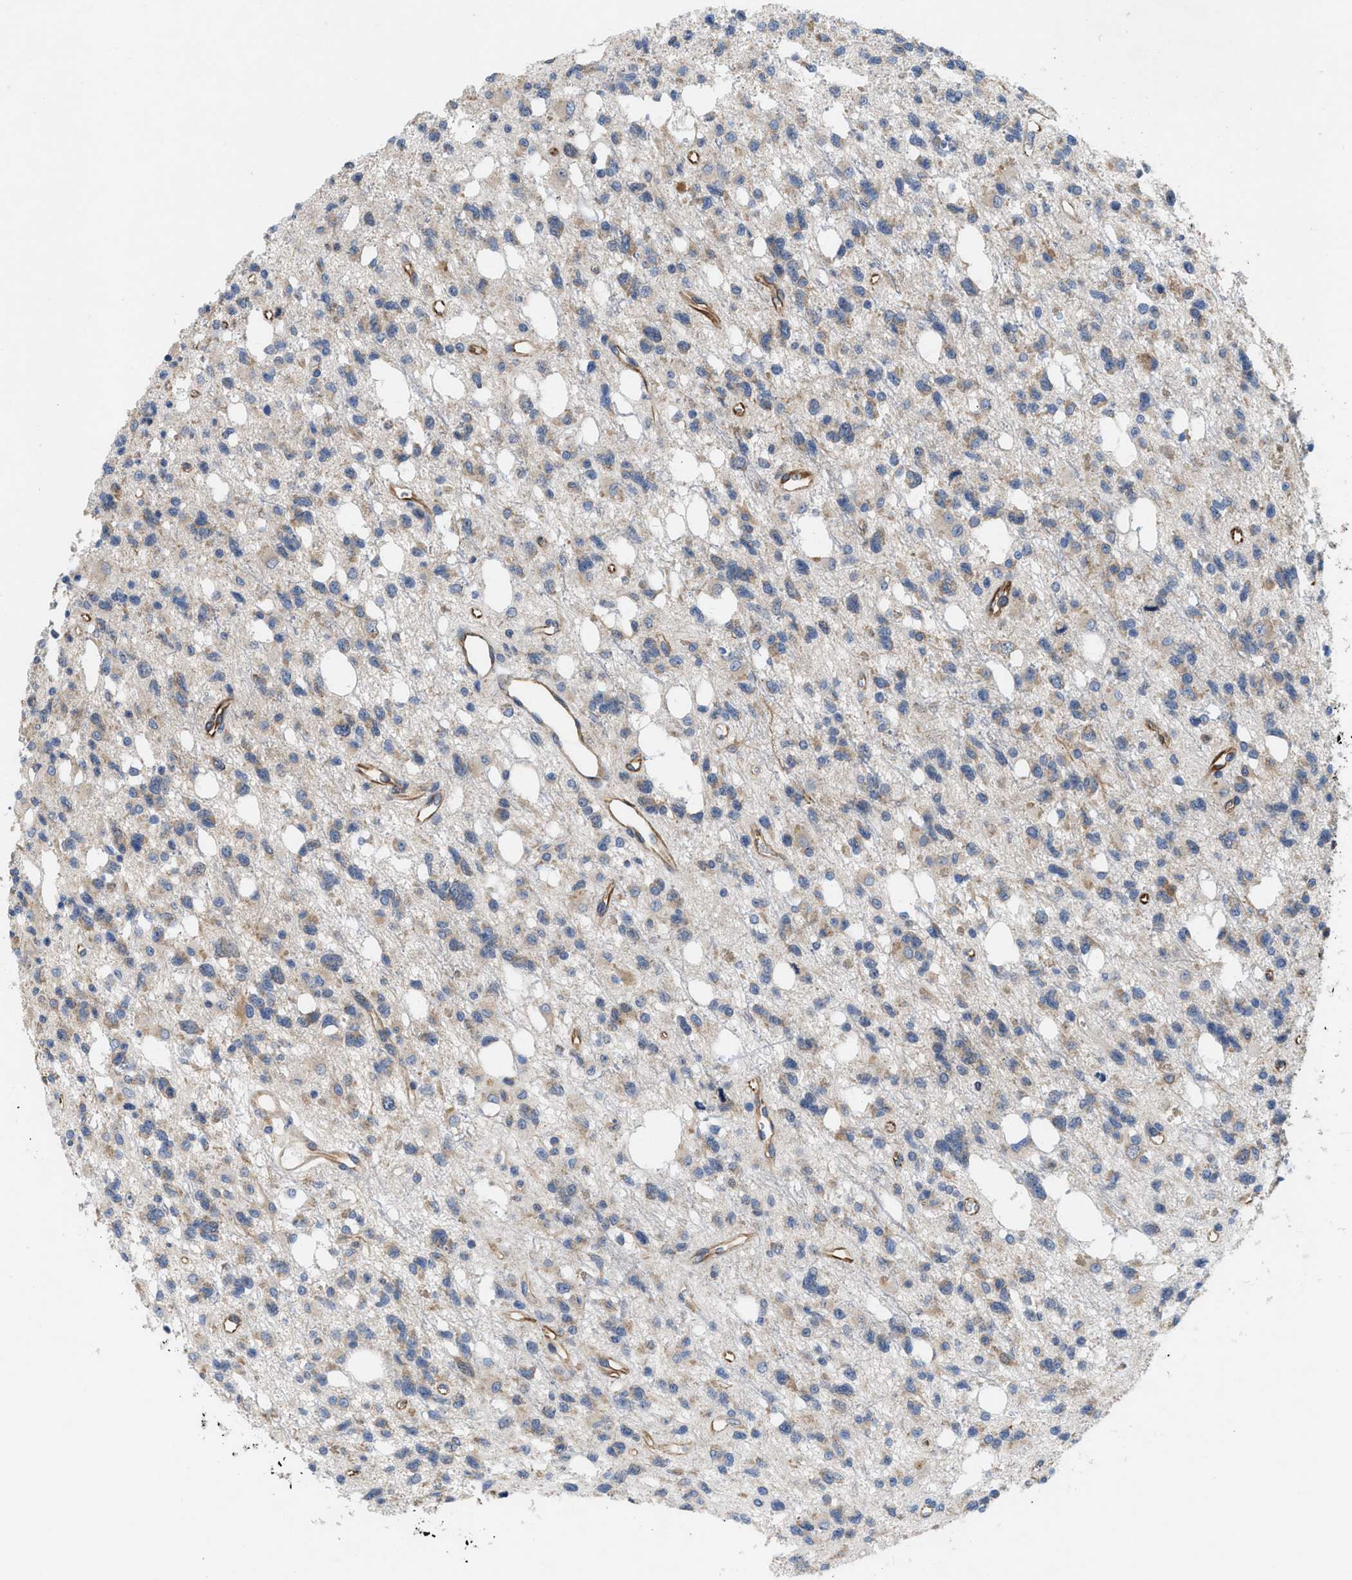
{"staining": {"intensity": "weak", "quantity": ">75%", "location": "cytoplasmic/membranous"}, "tissue": "glioma", "cell_type": "Tumor cells", "image_type": "cancer", "snomed": [{"axis": "morphology", "description": "Glioma, malignant, High grade"}, {"axis": "topography", "description": "Brain"}], "caption": "Protein staining of malignant high-grade glioma tissue displays weak cytoplasmic/membranous staining in about >75% of tumor cells. Using DAB (brown) and hematoxylin (blue) stains, captured at high magnification using brightfield microscopy.", "gene": "UBAP2", "patient": {"sex": "female", "age": 62}}